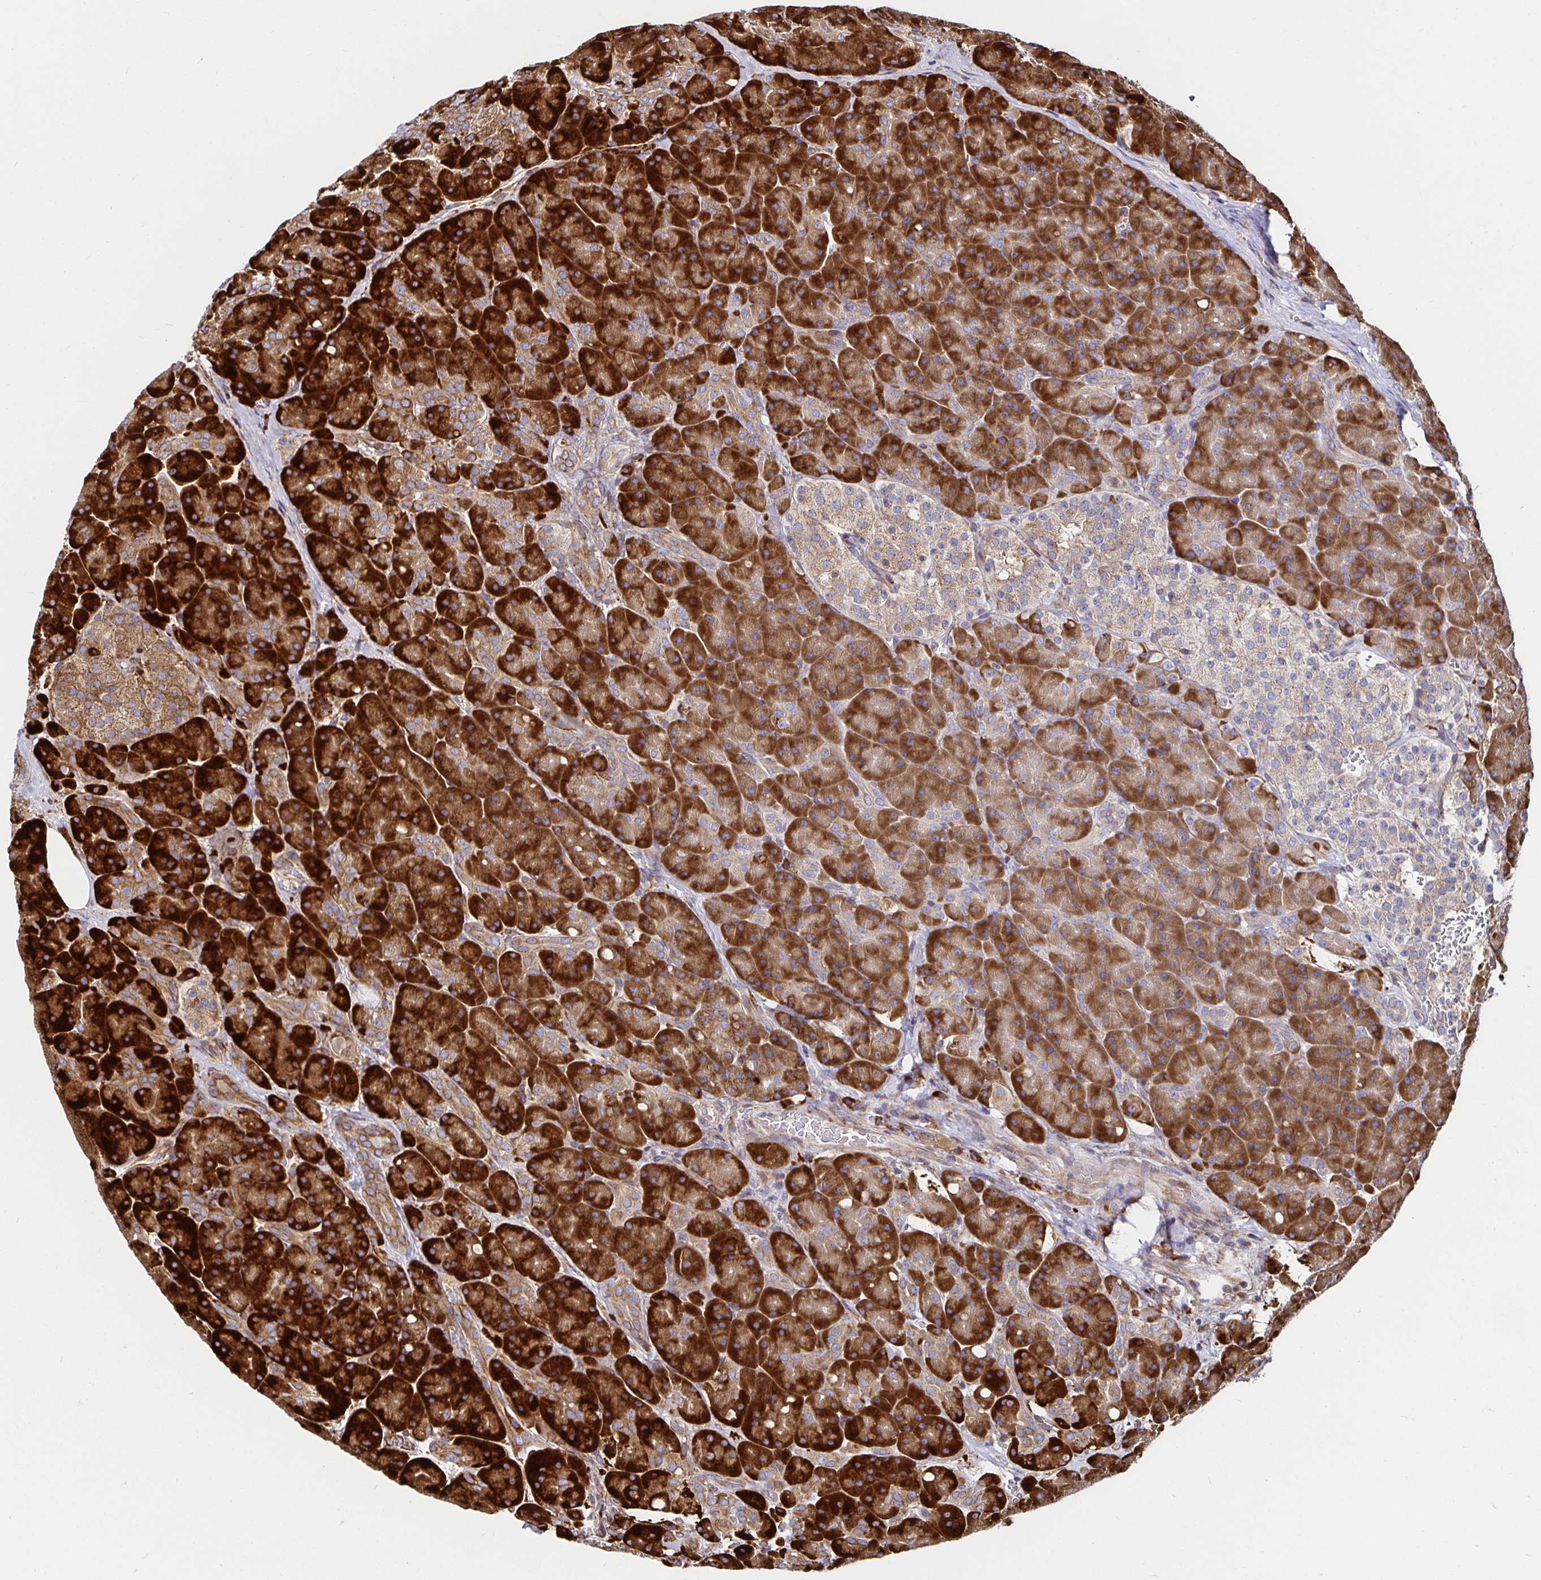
{"staining": {"intensity": "strong", "quantity": ">75%", "location": "cytoplasmic/membranous"}, "tissue": "pancreas", "cell_type": "Exocrine glandular cells", "image_type": "normal", "snomed": [{"axis": "morphology", "description": "Normal tissue, NOS"}, {"axis": "topography", "description": "Pancreas"}], "caption": "Immunohistochemical staining of normal human pancreas exhibits >75% levels of strong cytoplasmic/membranous protein staining in approximately >75% of exocrine glandular cells. Using DAB (3,3'-diaminobenzidine) (brown) and hematoxylin (blue) stains, captured at high magnification using brightfield microscopy.", "gene": "SMYD3", "patient": {"sex": "male", "age": 55}}